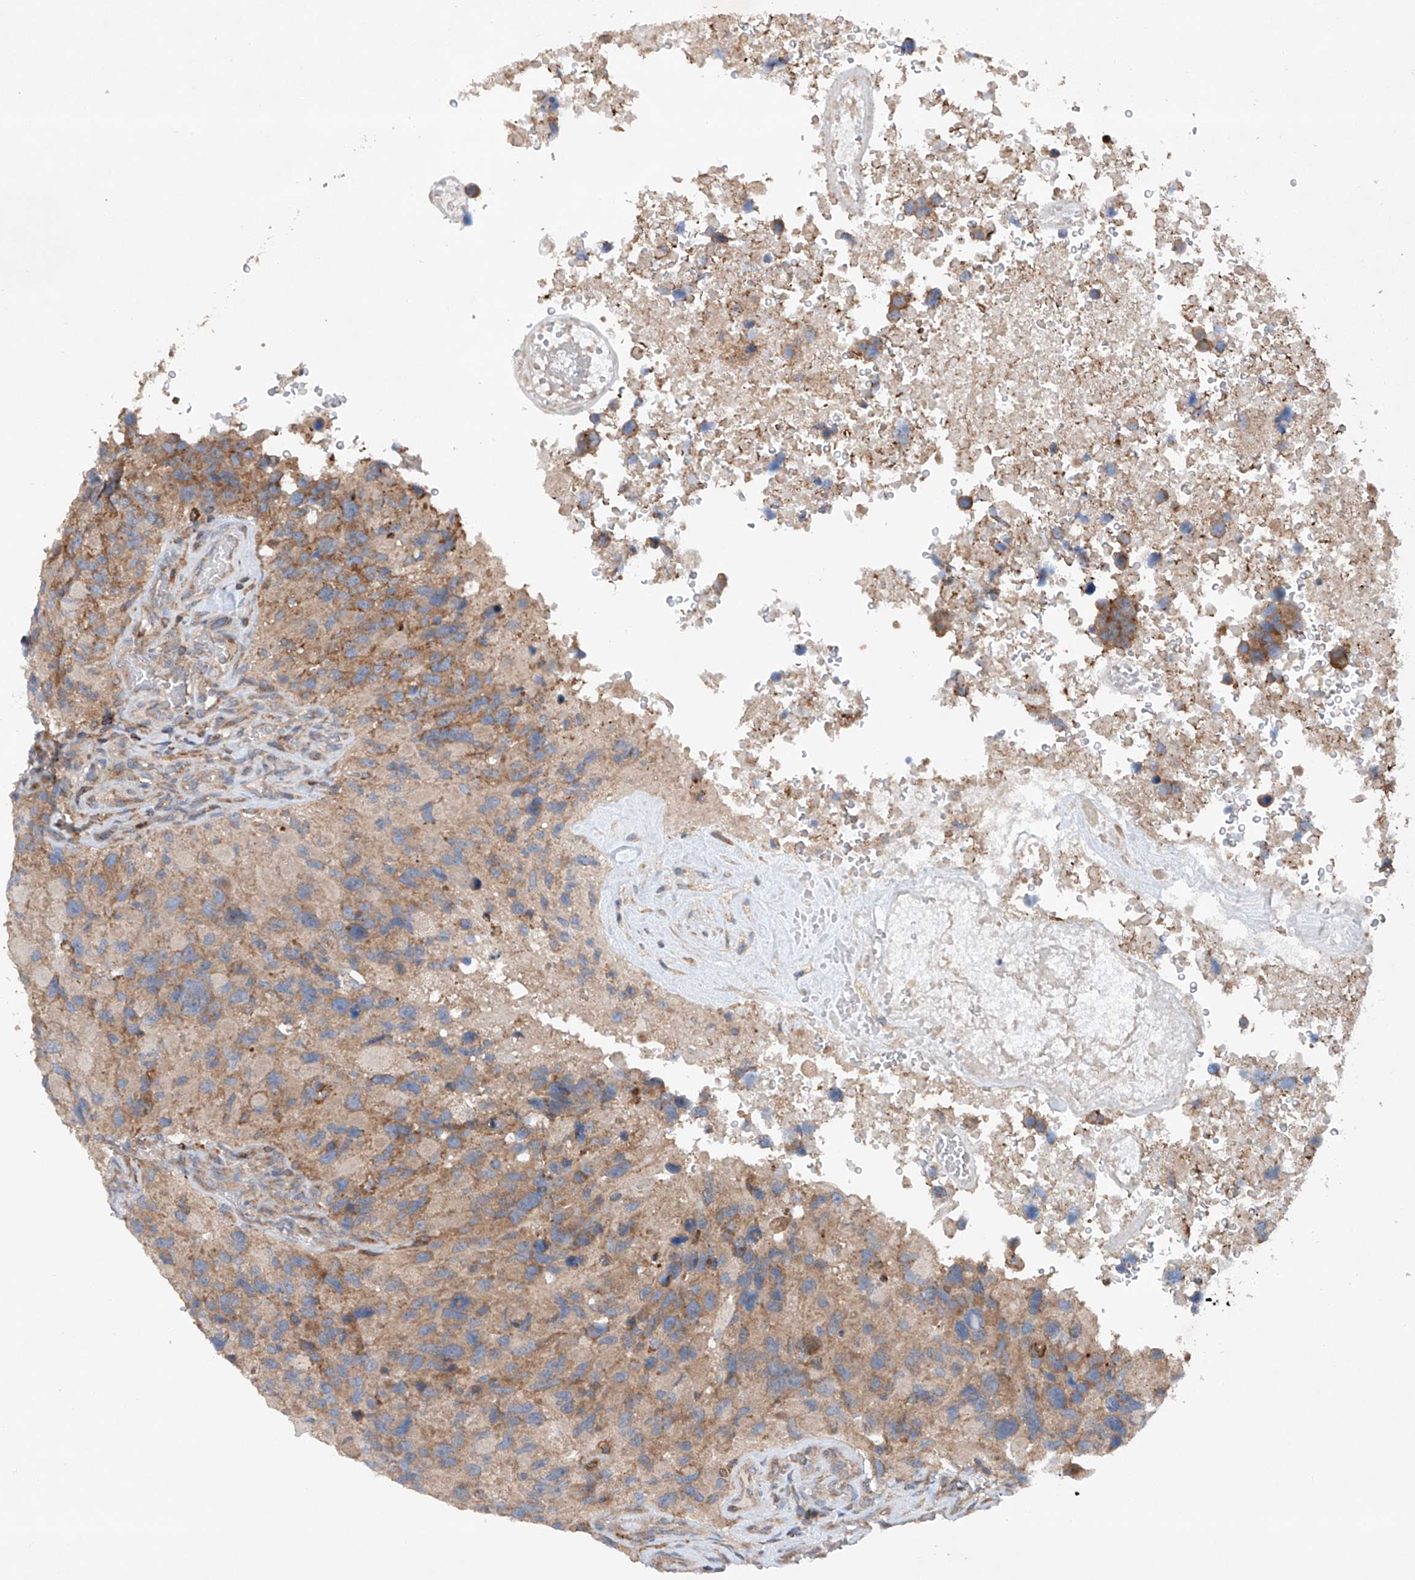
{"staining": {"intensity": "moderate", "quantity": "25%-75%", "location": "cytoplasmic/membranous"}, "tissue": "glioma", "cell_type": "Tumor cells", "image_type": "cancer", "snomed": [{"axis": "morphology", "description": "Glioma, malignant, High grade"}, {"axis": "topography", "description": "Brain"}], "caption": "Immunohistochemical staining of glioma exhibits moderate cytoplasmic/membranous protein expression in about 25%-75% of tumor cells.", "gene": "CEP85L", "patient": {"sex": "male", "age": 69}}